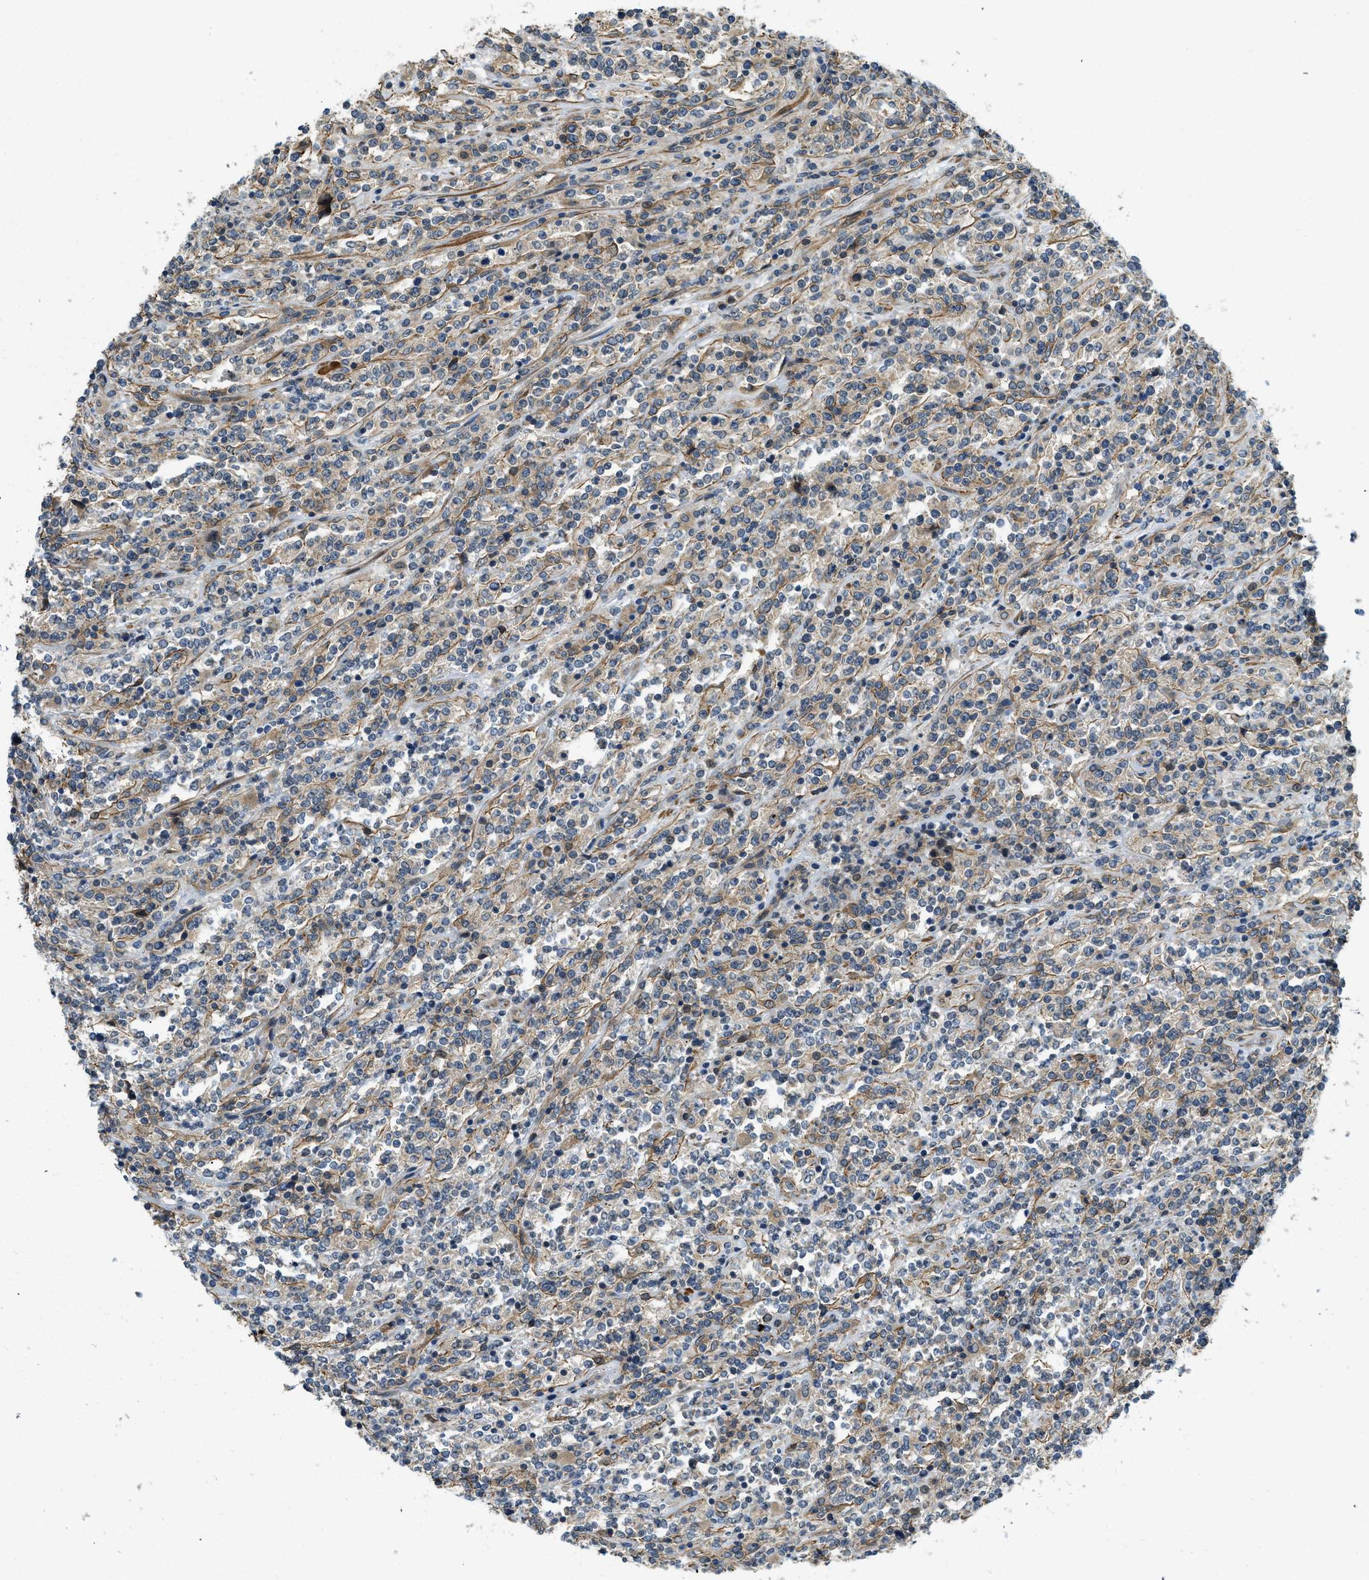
{"staining": {"intensity": "weak", "quantity": "<25%", "location": "cytoplasmic/membranous"}, "tissue": "lymphoma", "cell_type": "Tumor cells", "image_type": "cancer", "snomed": [{"axis": "morphology", "description": "Malignant lymphoma, non-Hodgkin's type, High grade"}, {"axis": "topography", "description": "Soft tissue"}], "caption": "Photomicrograph shows no significant protein positivity in tumor cells of lymphoma.", "gene": "CGN", "patient": {"sex": "male", "age": 18}}